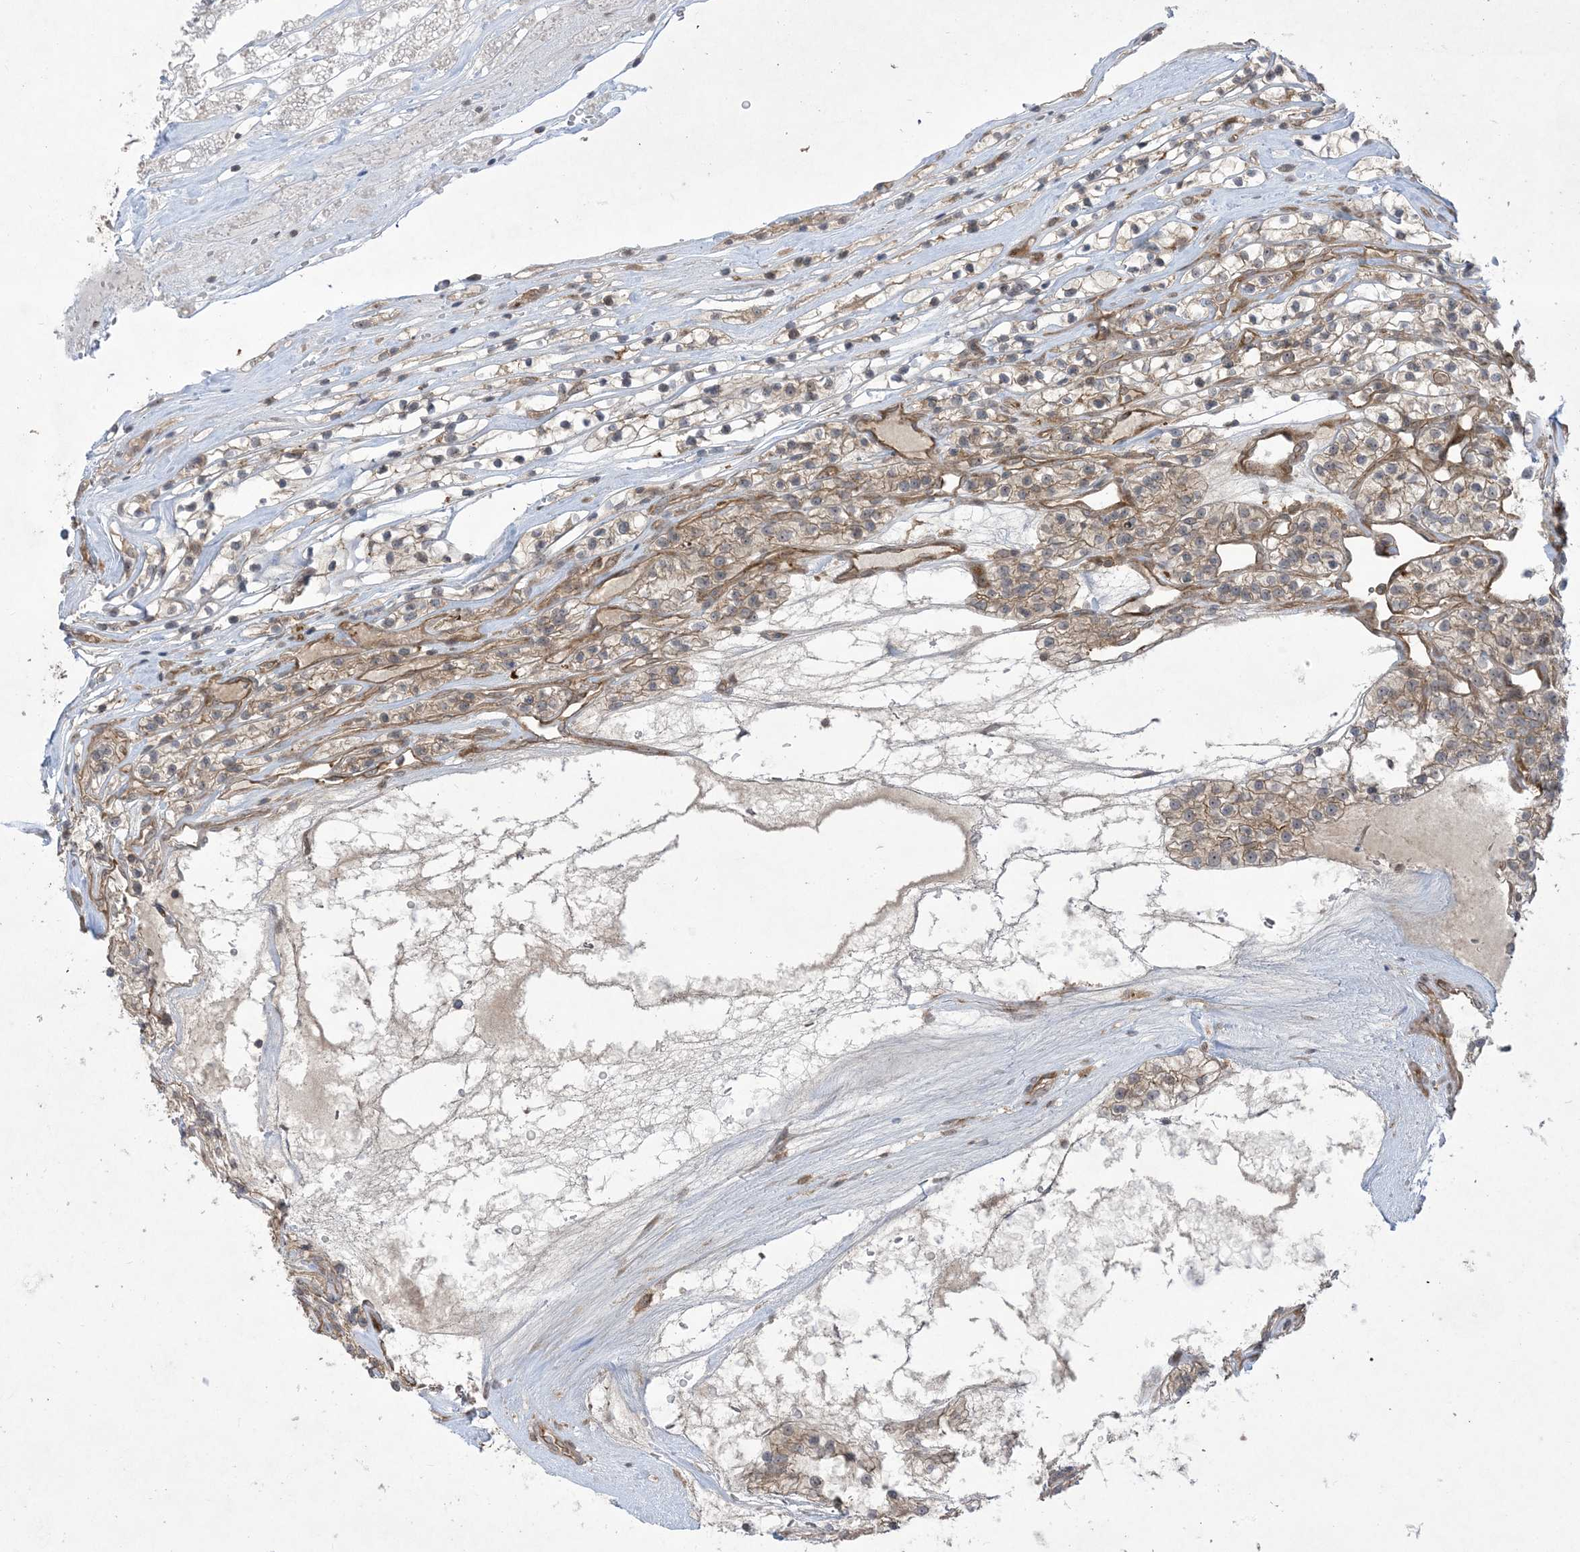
{"staining": {"intensity": "weak", "quantity": ">75%", "location": "cytoplasmic/membranous"}, "tissue": "renal cancer", "cell_type": "Tumor cells", "image_type": "cancer", "snomed": [{"axis": "morphology", "description": "Adenocarcinoma, NOS"}, {"axis": "topography", "description": "Kidney"}], "caption": "Renal cancer (adenocarcinoma) tissue displays weak cytoplasmic/membranous staining in about >75% of tumor cells, visualized by immunohistochemistry. Nuclei are stained in blue.", "gene": "SOGA3", "patient": {"sex": "female", "age": 57}}